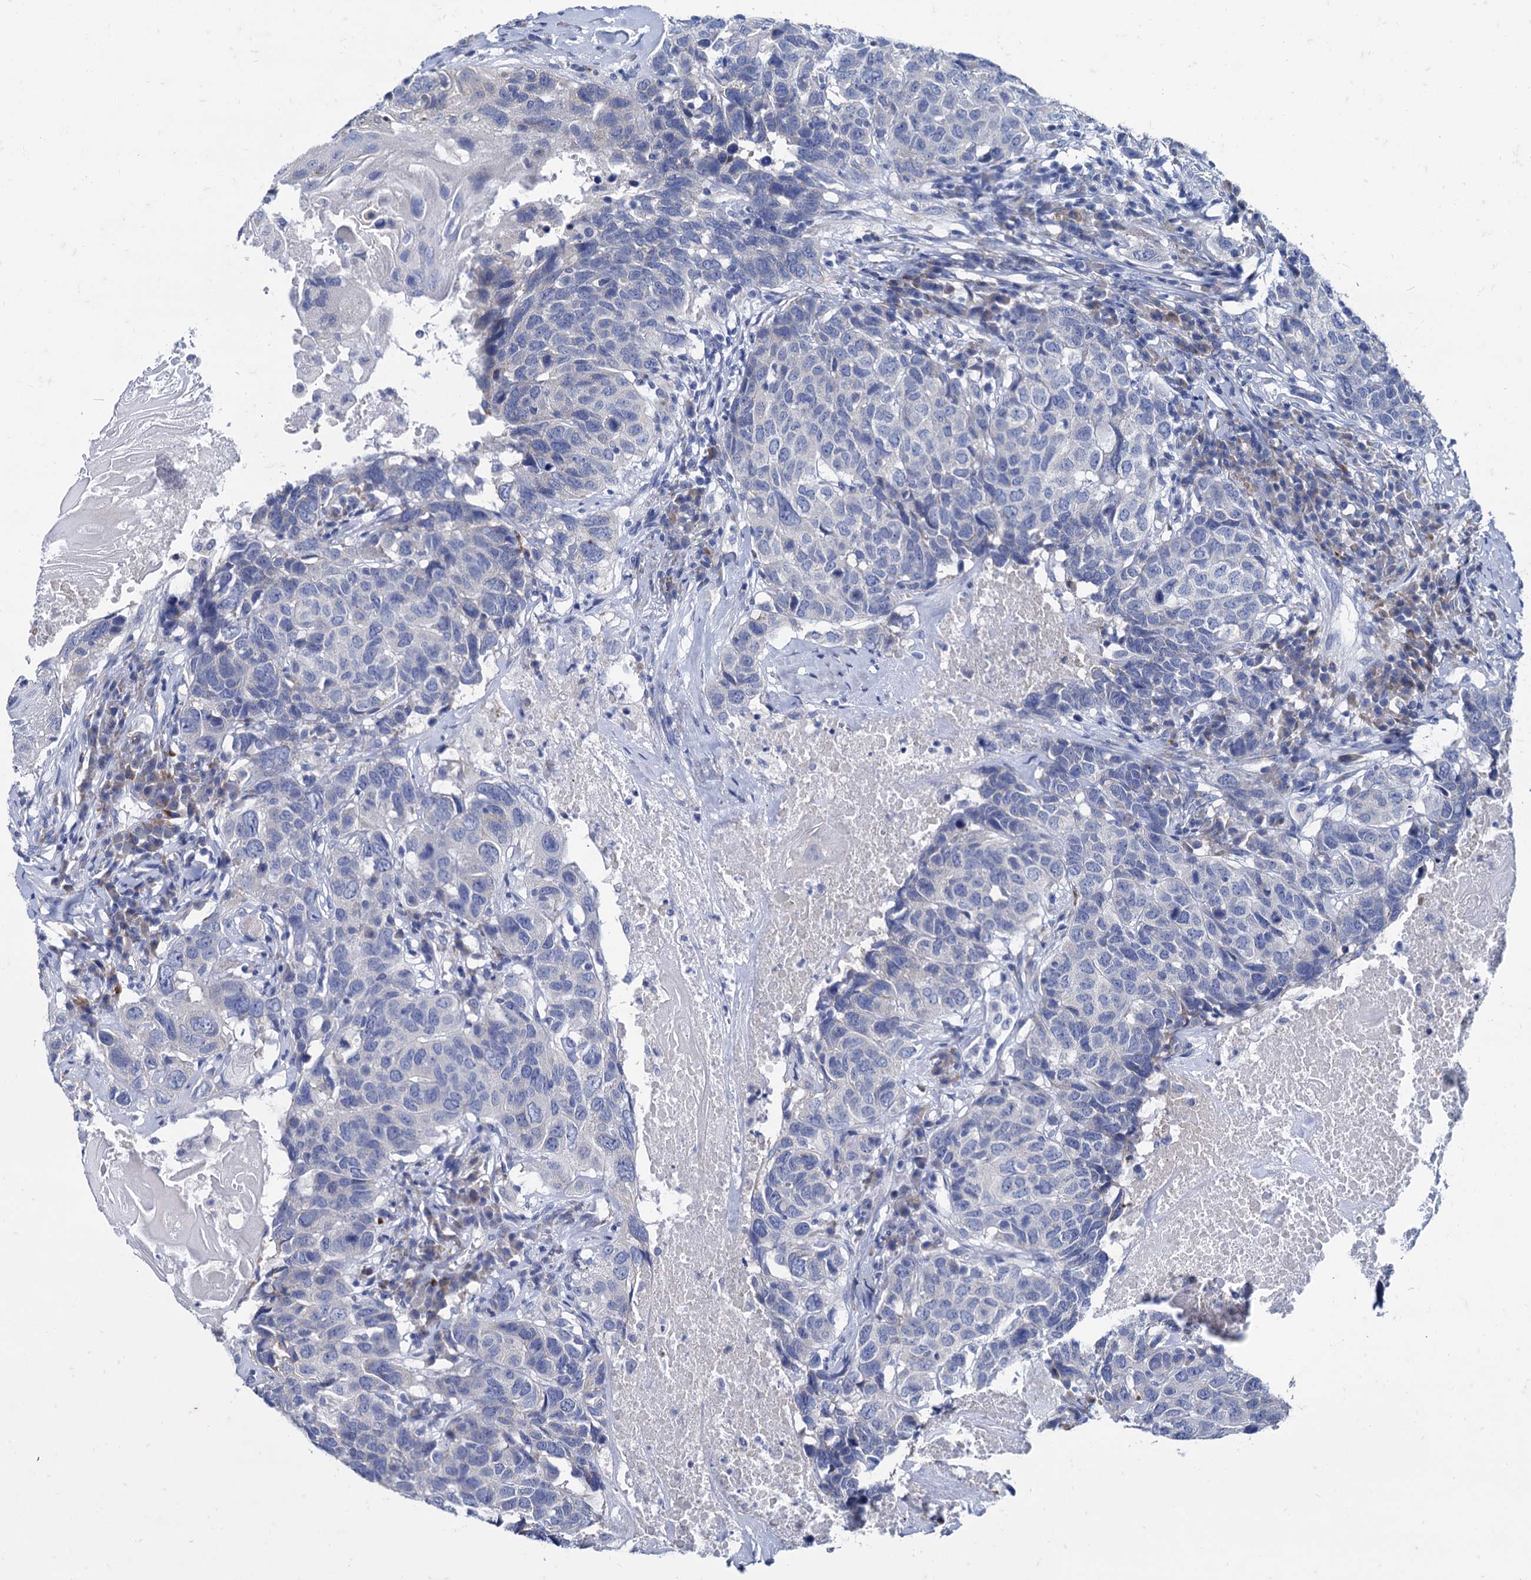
{"staining": {"intensity": "negative", "quantity": "none", "location": "none"}, "tissue": "head and neck cancer", "cell_type": "Tumor cells", "image_type": "cancer", "snomed": [{"axis": "morphology", "description": "Squamous cell carcinoma, NOS"}, {"axis": "topography", "description": "Head-Neck"}], "caption": "The histopathology image demonstrates no significant positivity in tumor cells of head and neck cancer.", "gene": "FOXR2", "patient": {"sex": "male", "age": 66}}